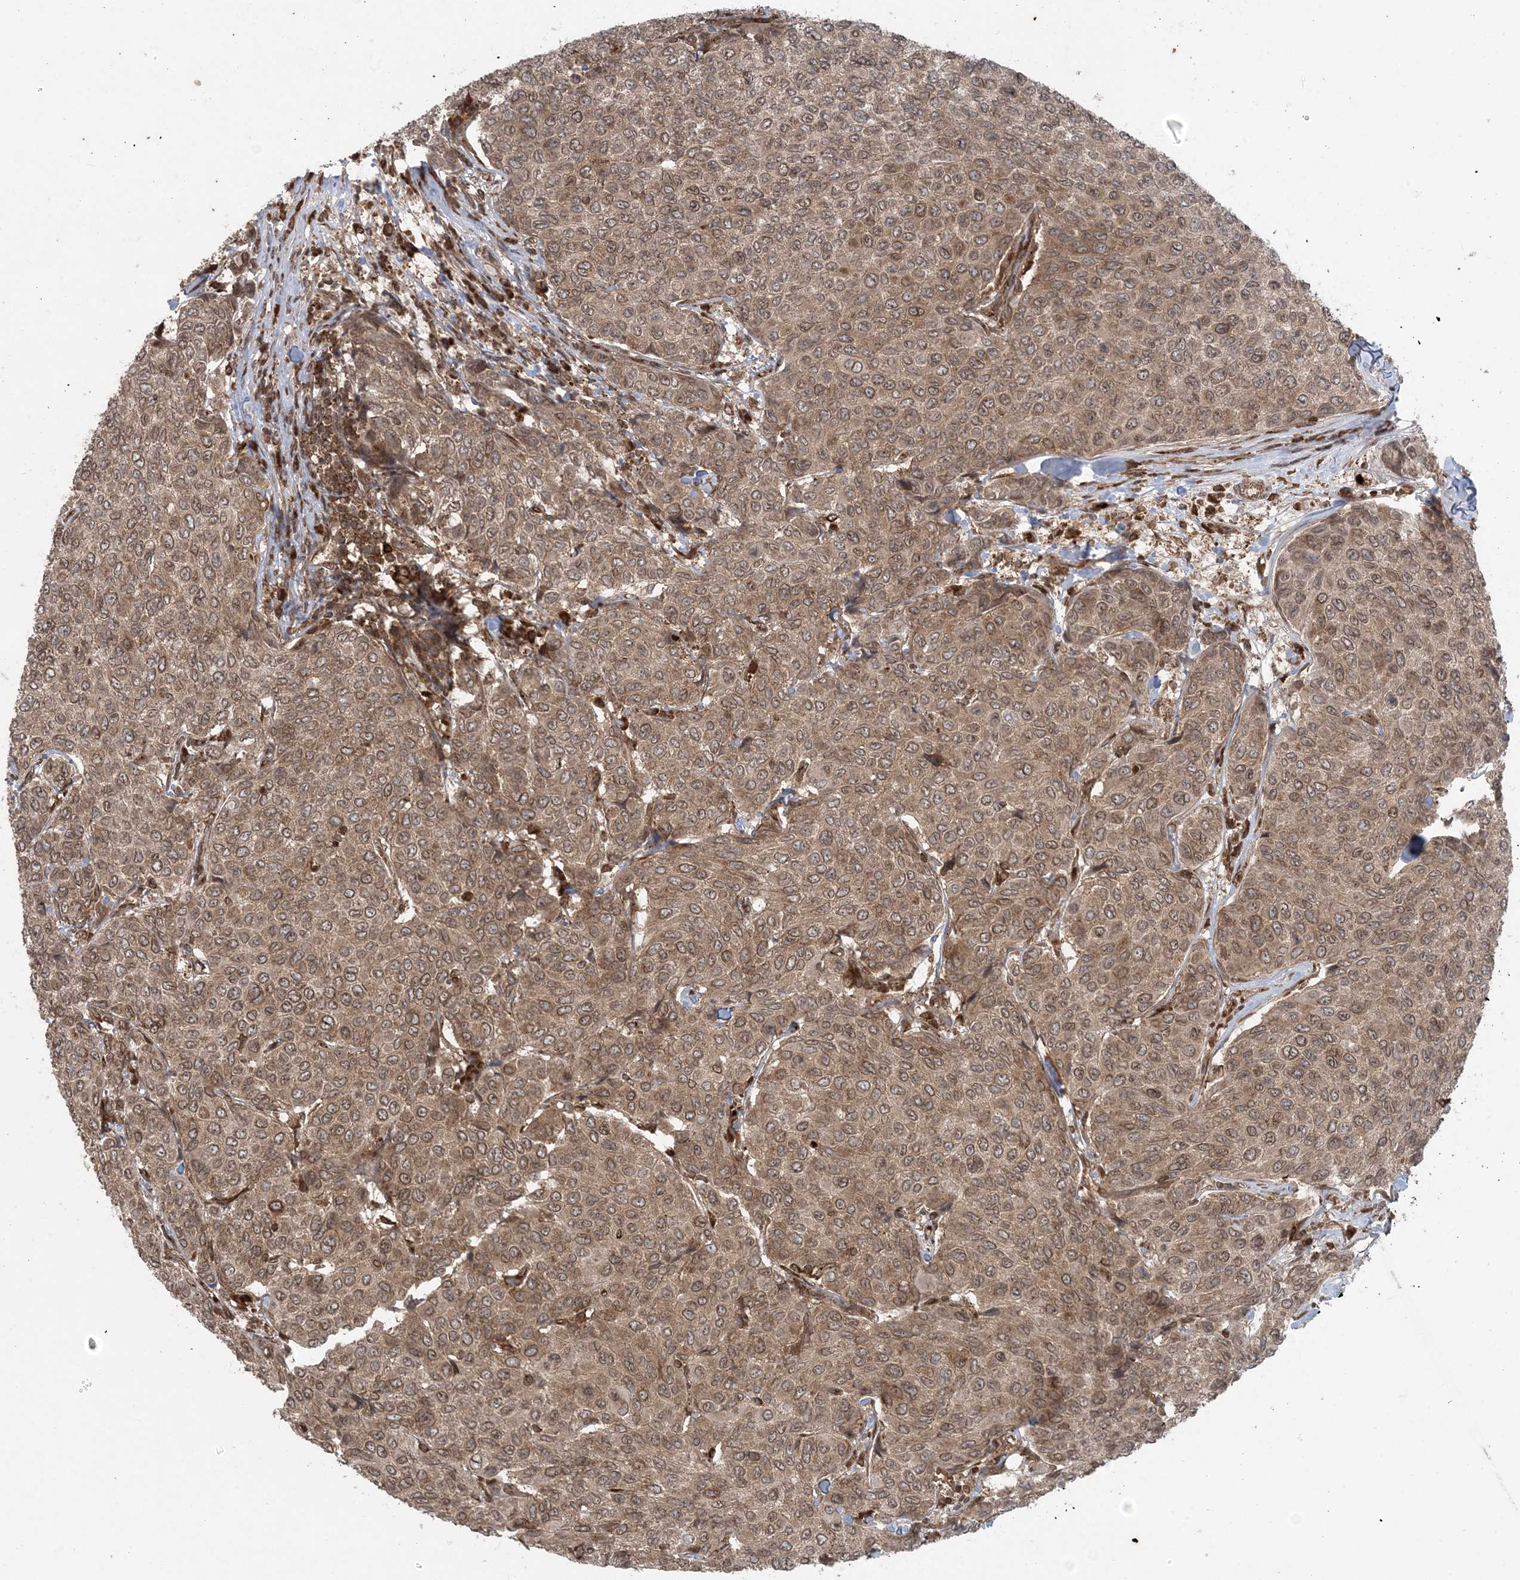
{"staining": {"intensity": "moderate", "quantity": ">75%", "location": "cytoplasmic/membranous,nuclear"}, "tissue": "breast cancer", "cell_type": "Tumor cells", "image_type": "cancer", "snomed": [{"axis": "morphology", "description": "Duct carcinoma"}, {"axis": "topography", "description": "Breast"}], "caption": "This is an image of IHC staining of intraductal carcinoma (breast), which shows moderate staining in the cytoplasmic/membranous and nuclear of tumor cells.", "gene": "DDX19B", "patient": {"sex": "female", "age": 55}}